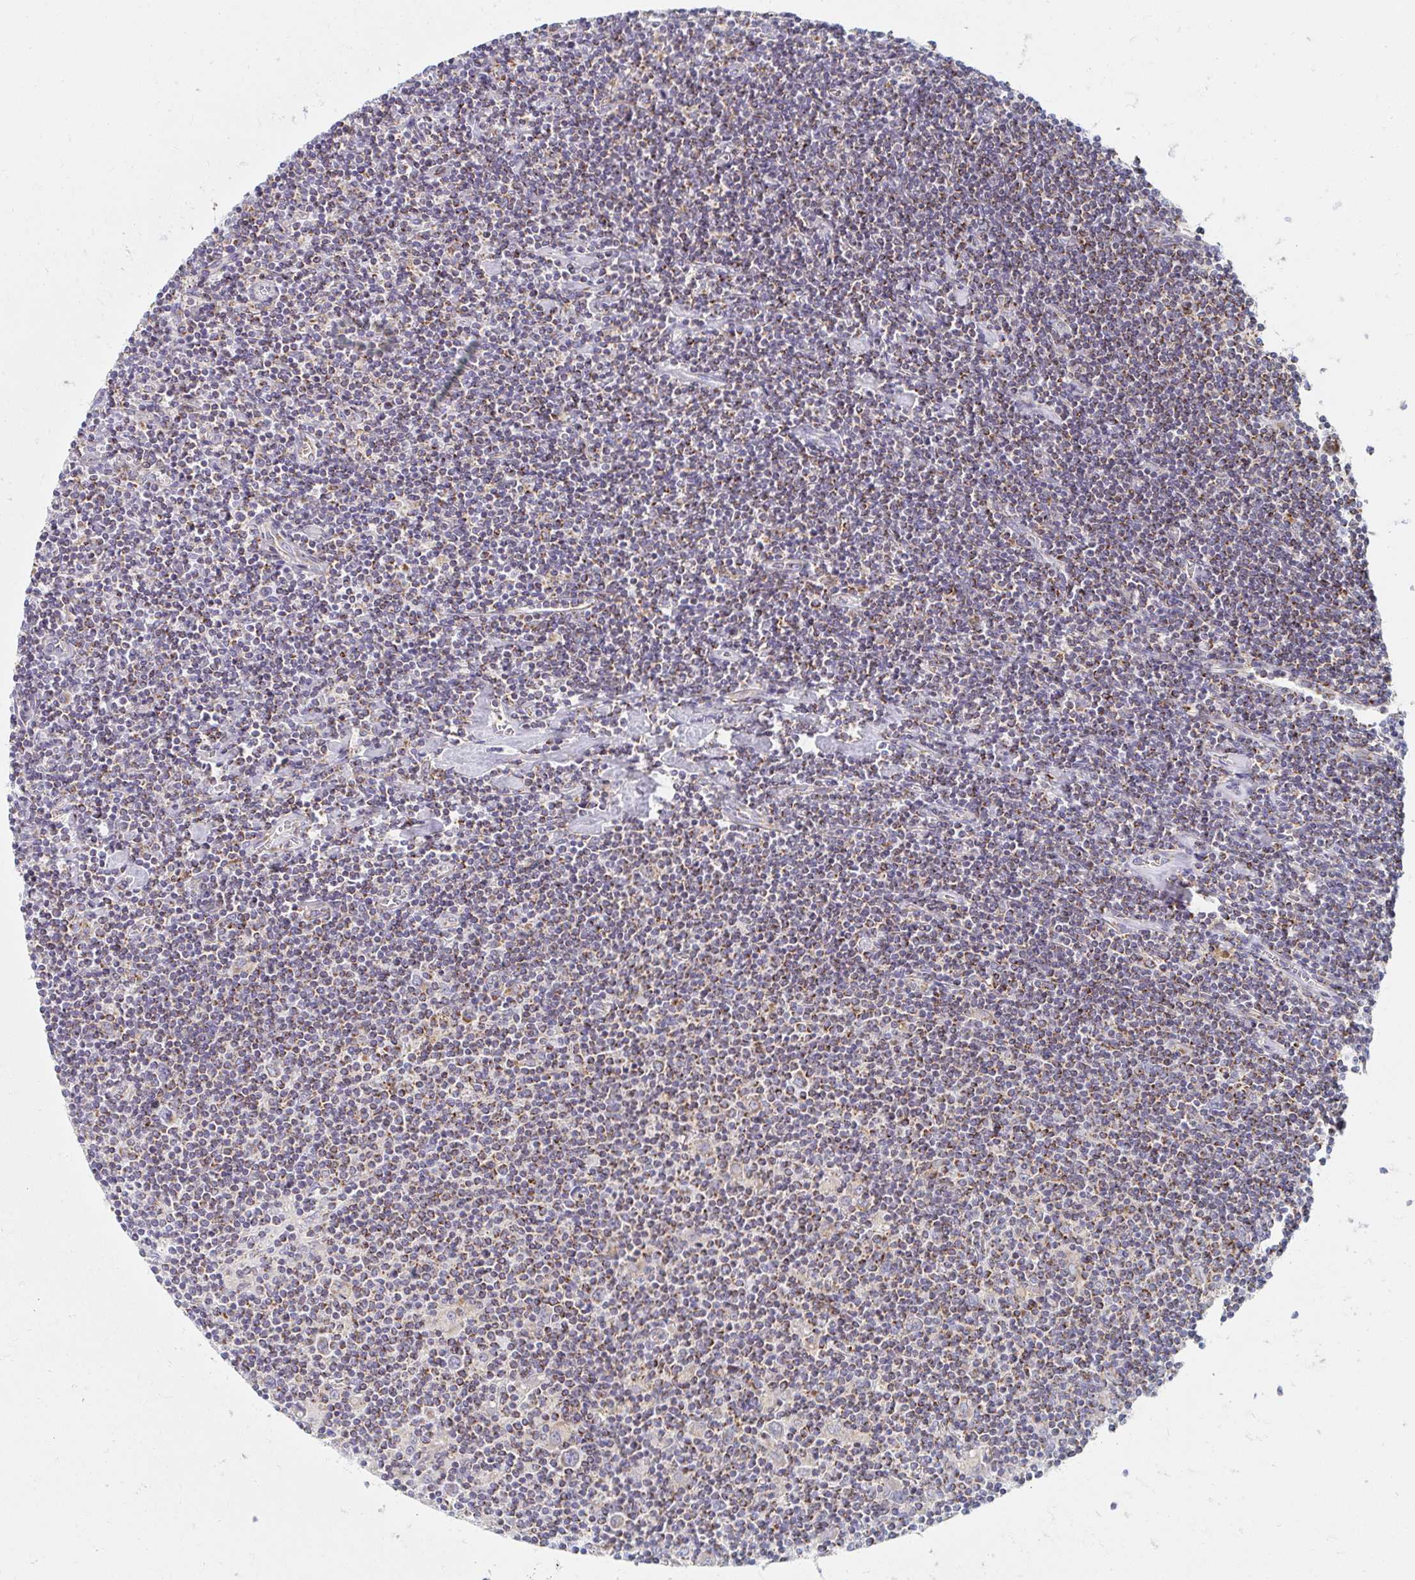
{"staining": {"intensity": "moderate", "quantity": "25%-75%", "location": "cytoplasmic/membranous"}, "tissue": "lymphoma", "cell_type": "Tumor cells", "image_type": "cancer", "snomed": [{"axis": "morphology", "description": "Hodgkin's disease, NOS"}, {"axis": "topography", "description": "Lymph node"}], "caption": "Tumor cells show medium levels of moderate cytoplasmic/membranous expression in about 25%-75% of cells in human lymphoma. Nuclei are stained in blue.", "gene": "MAVS", "patient": {"sex": "male", "age": 40}}